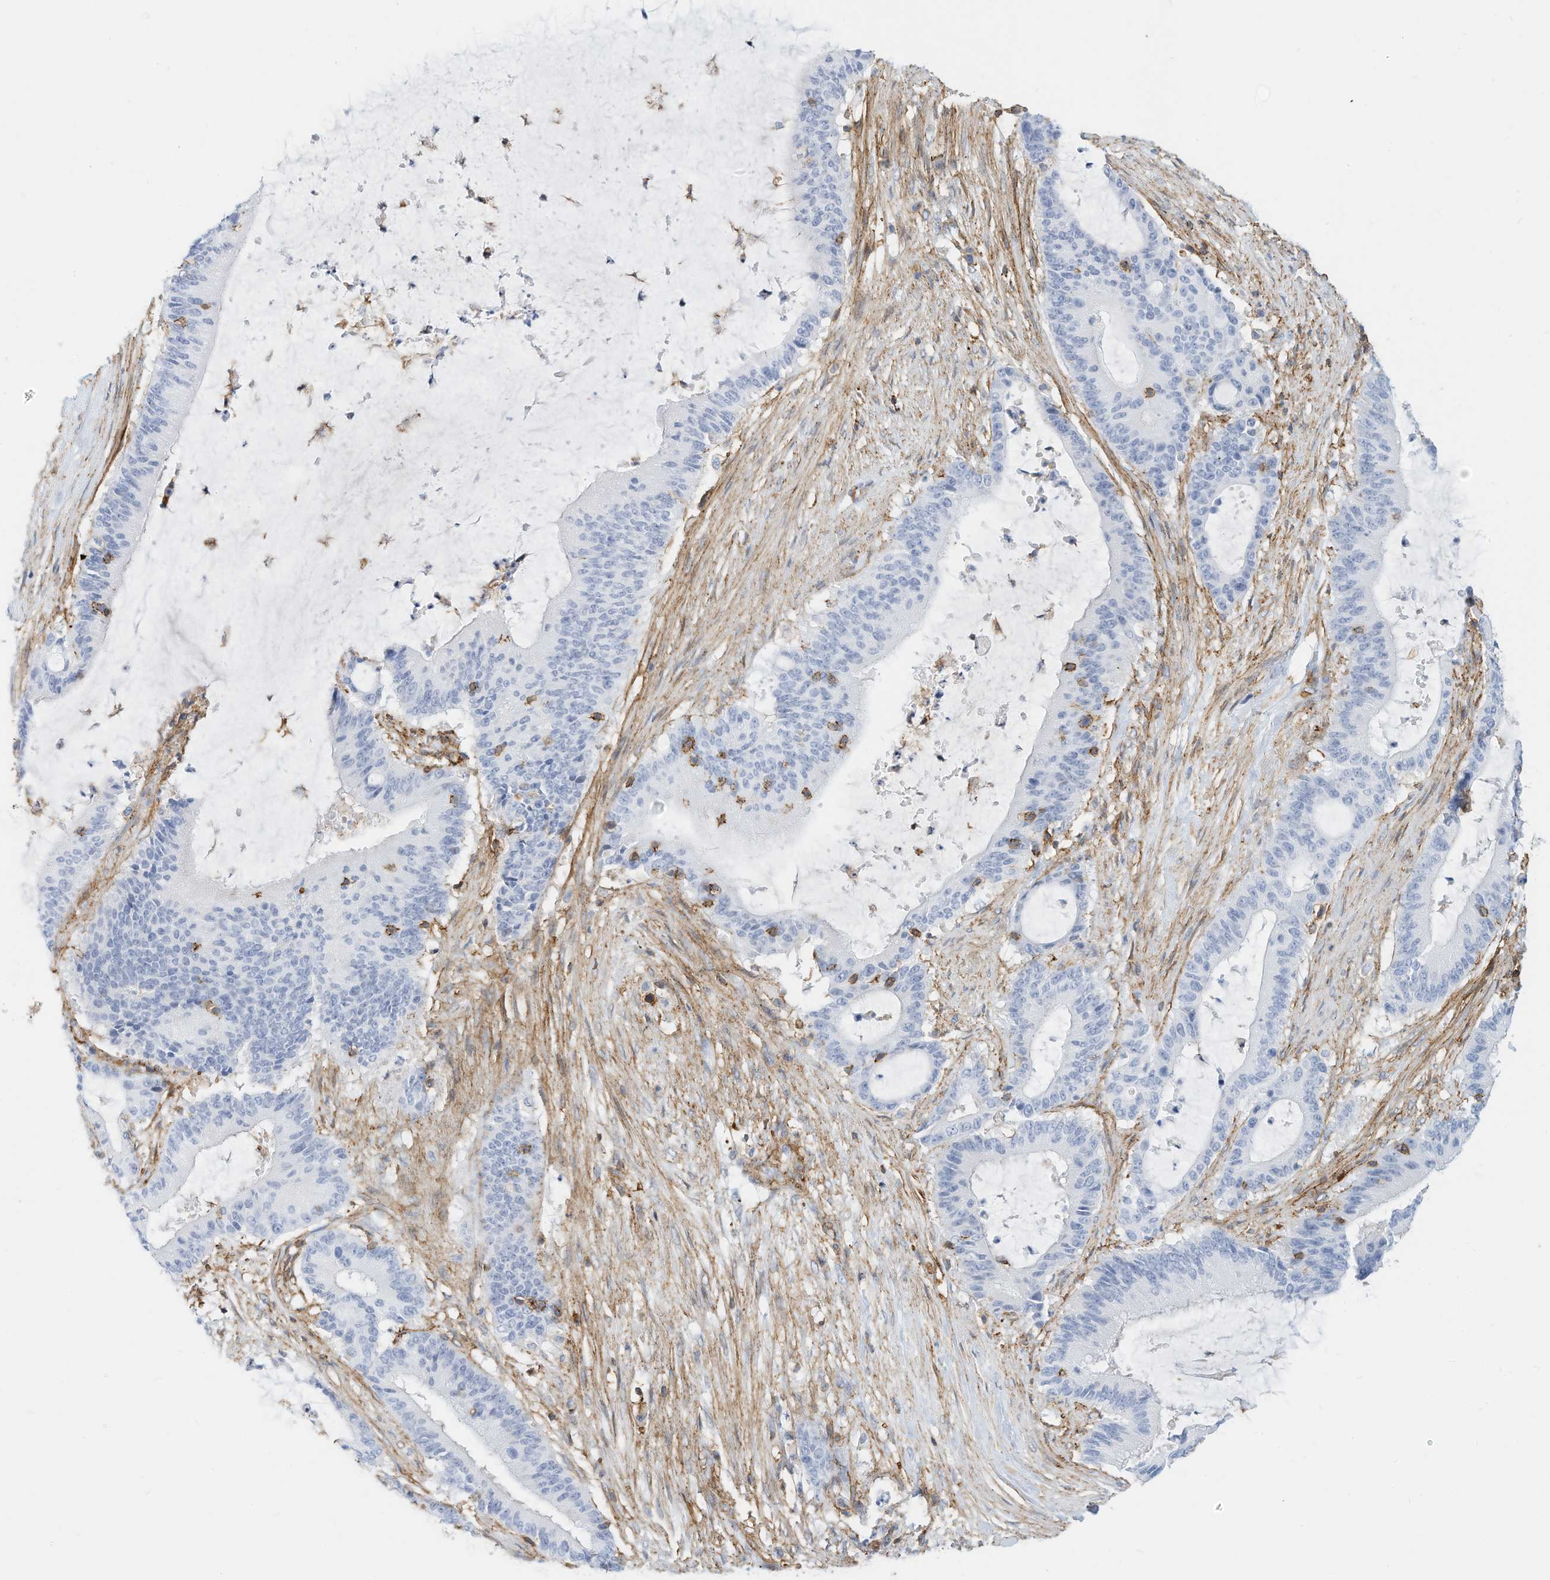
{"staining": {"intensity": "negative", "quantity": "none", "location": "none"}, "tissue": "liver cancer", "cell_type": "Tumor cells", "image_type": "cancer", "snomed": [{"axis": "morphology", "description": "Normal tissue, NOS"}, {"axis": "morphology", "description": "Cholangiocarcinoma"}, {"axis": "topography", "description": "Liver"}, {"axis": "topography", "description": "Peripheral nerve tissue"}], "caption": "High power microscopy image of an immunohistochemistry image of liver cancer, revealing no significant expression in tumor cells.", "gene": "TXNDC9", "patient": {"sex": "female", "age": 73}}